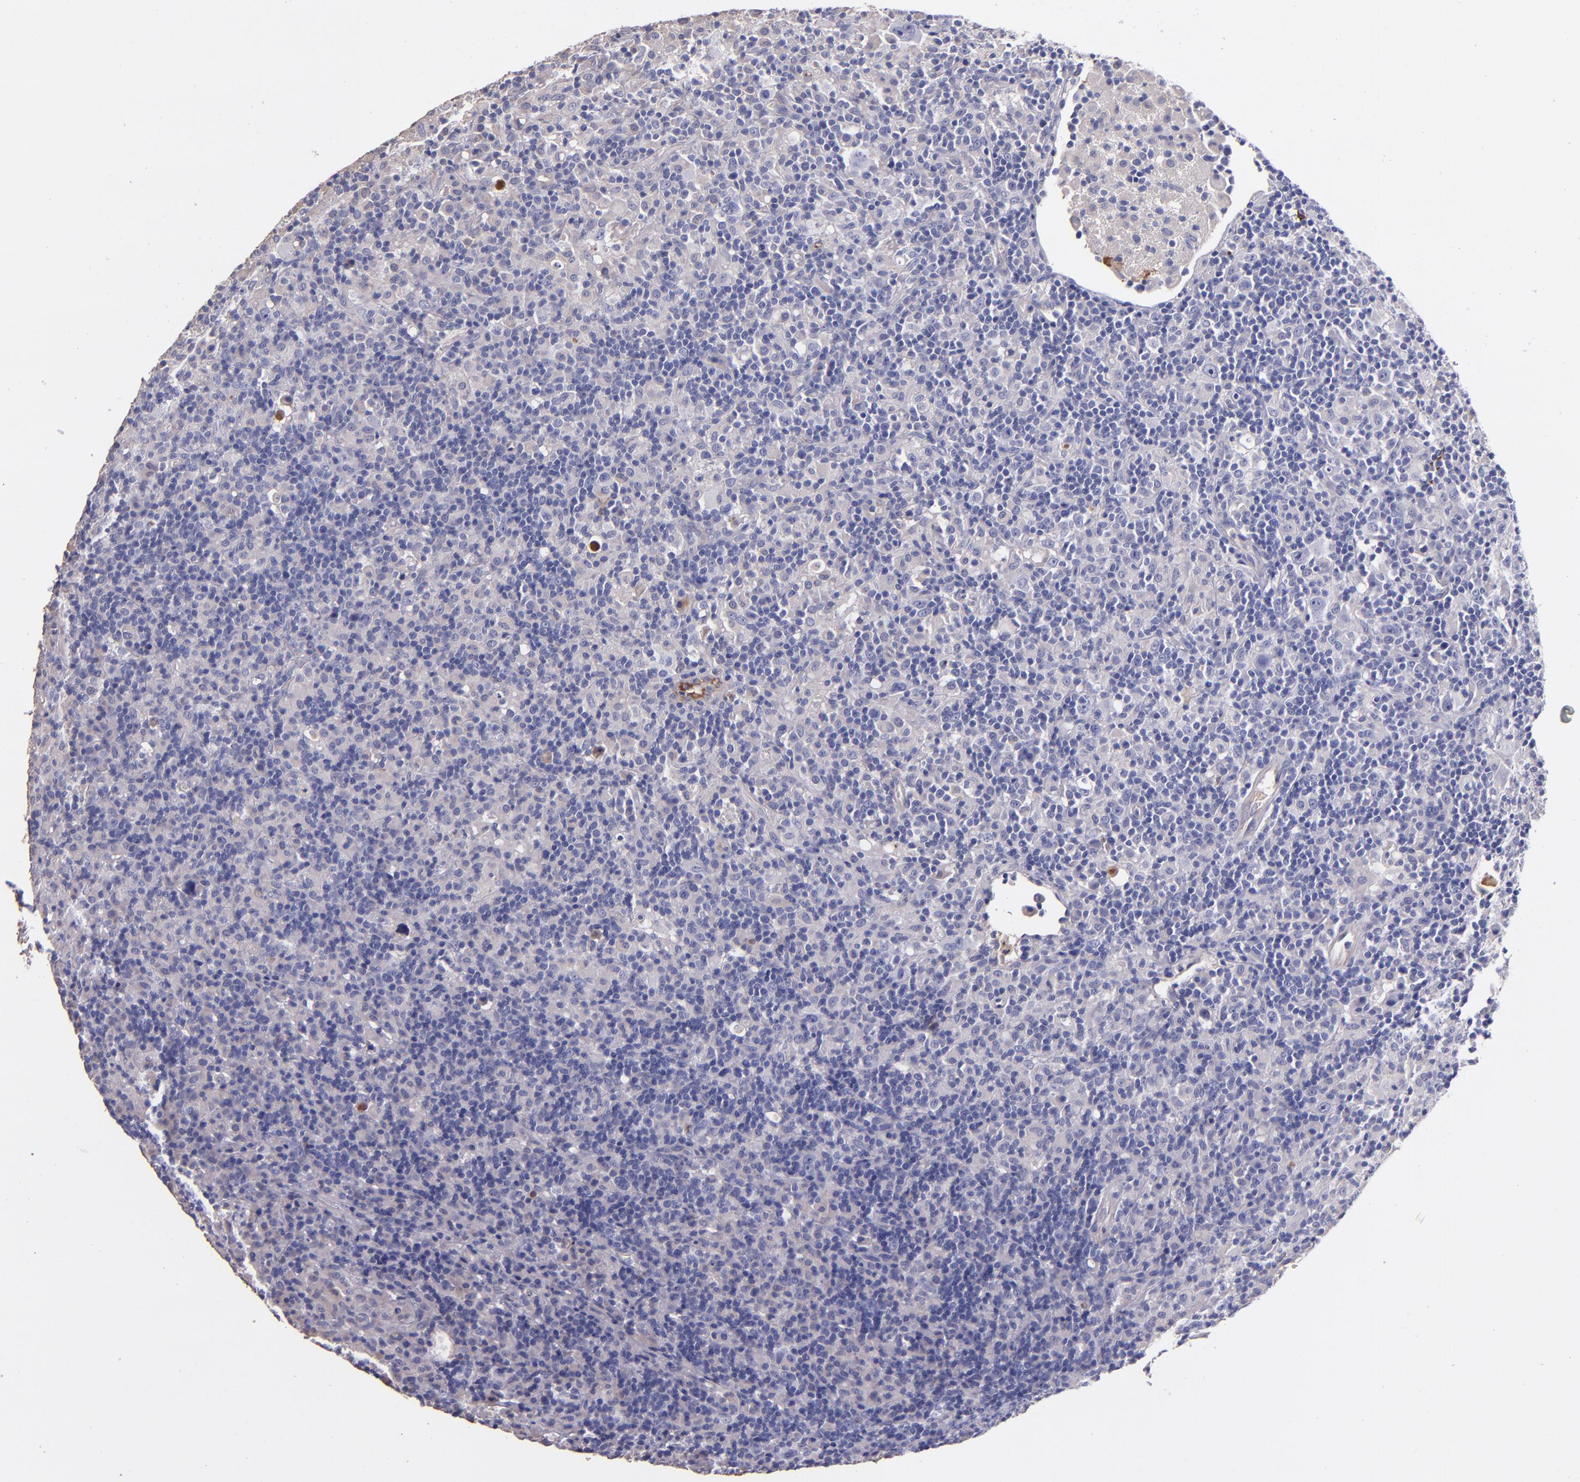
{"staining": {"intensity": "negative", "quantity": "none", "location": "none"}, "tissue": "lymphoma", "cell_type": "Tumor cells", "image_type": "cancer", "snomed": [{"axis": "morphology", "description": "Hodgkin's disease, NOS"}, {"axis": "topography", "description": "Lymph node"}], "caption": "High power microscopy photomicrograph of an IHC image of lymphoma, revealing no significant staining in tumor cells. Nuclei are stained in blue.", "gene": "KNG1", "patient": {"sex": "male", "age": 46}}